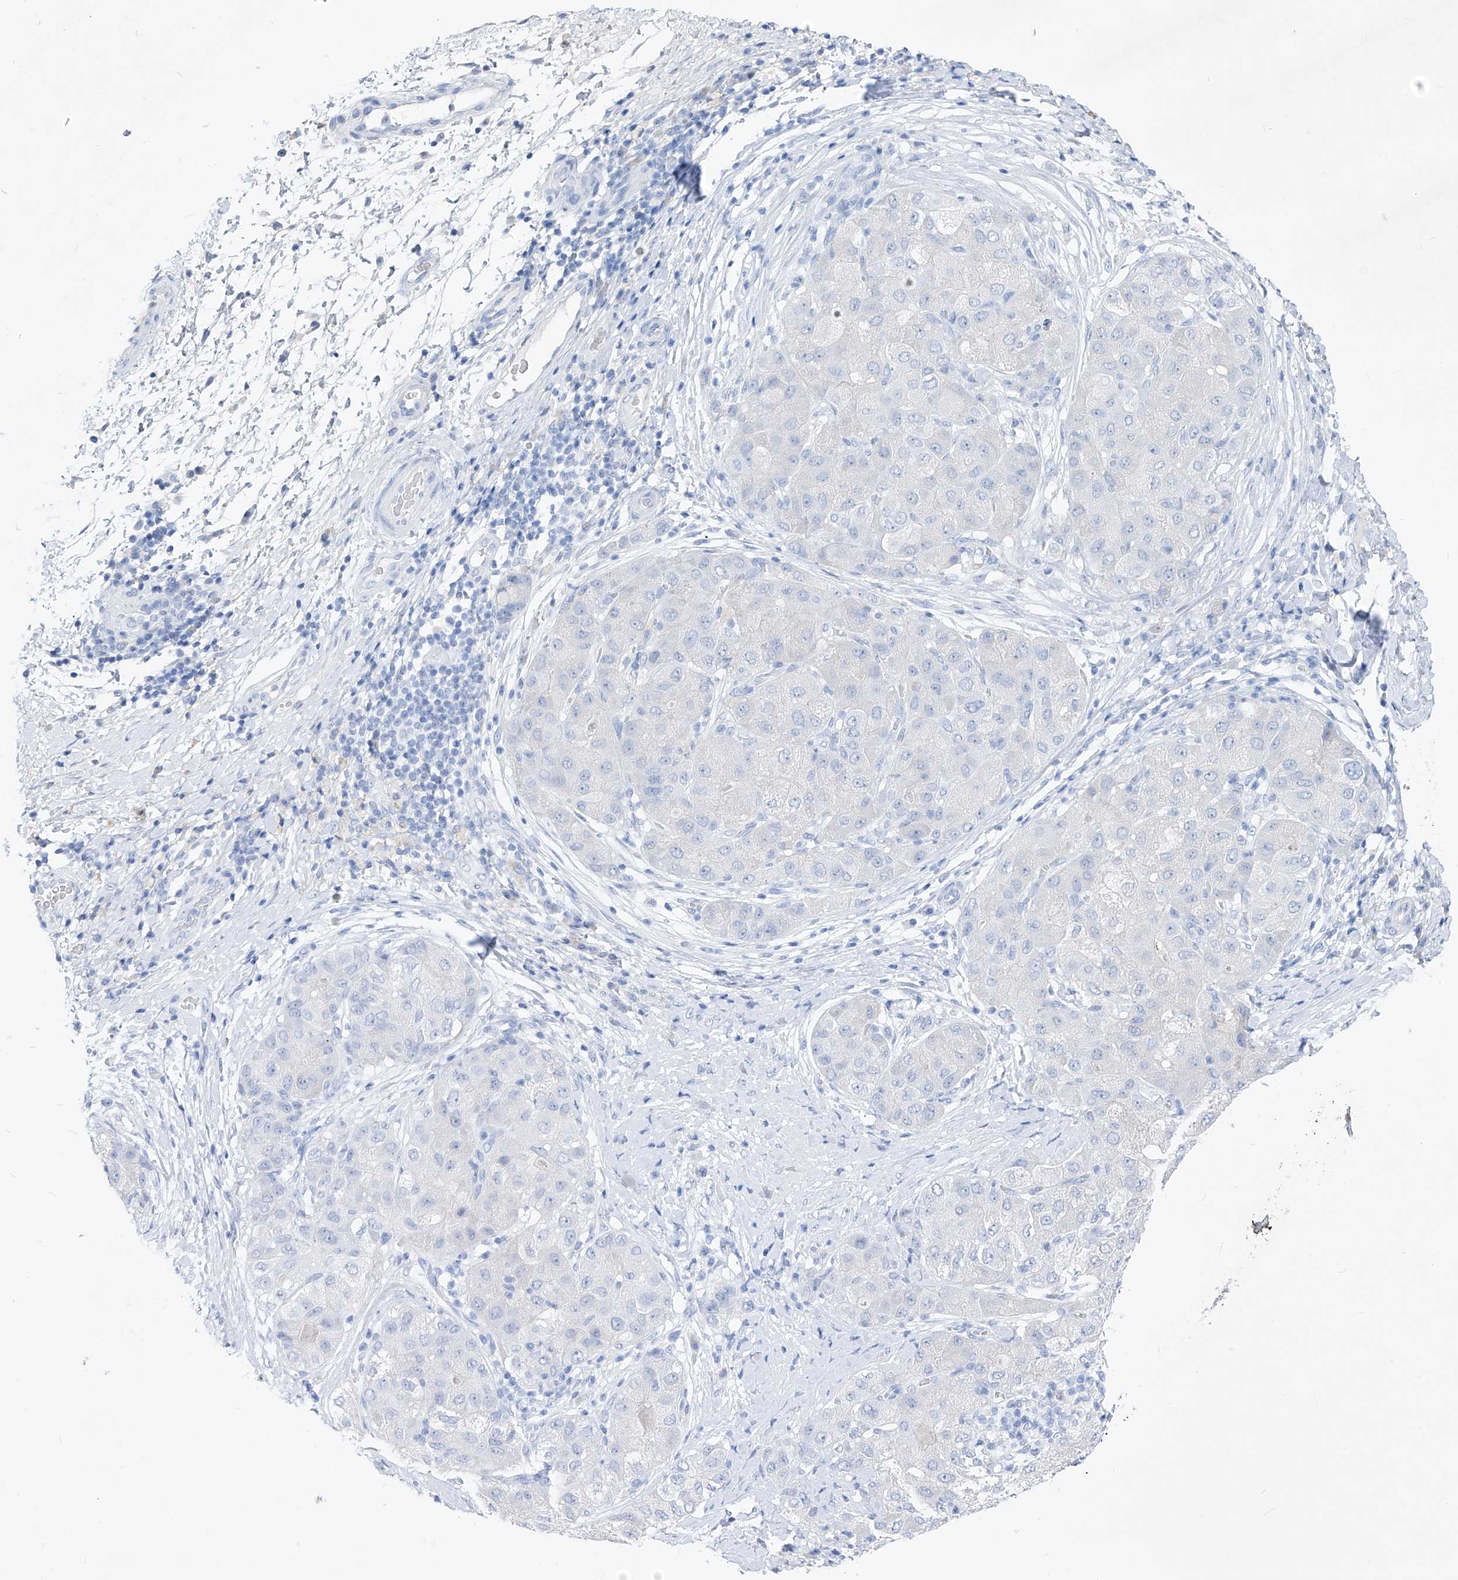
{"staining": {"intensity": "negative", "quantity": "none", "location": "none"}, "tissue": "liver cancer", "cell_type": "Tumor cells", "image_type": "cancer", "snomed": [{"axis": "morphology", "description": "Carcinoma, Hepatocellular, NOS"}, {"axis": "topography", "description": "Liver"}], "caption": "High power microscopy histopathology image of an immunohistochemistry histopathology image of hepatocellular carcinoma (liver), revealing no significant staining in tumor cells.", "gene": "FRS3", "patient": {"sex": "male", "age": 80}}